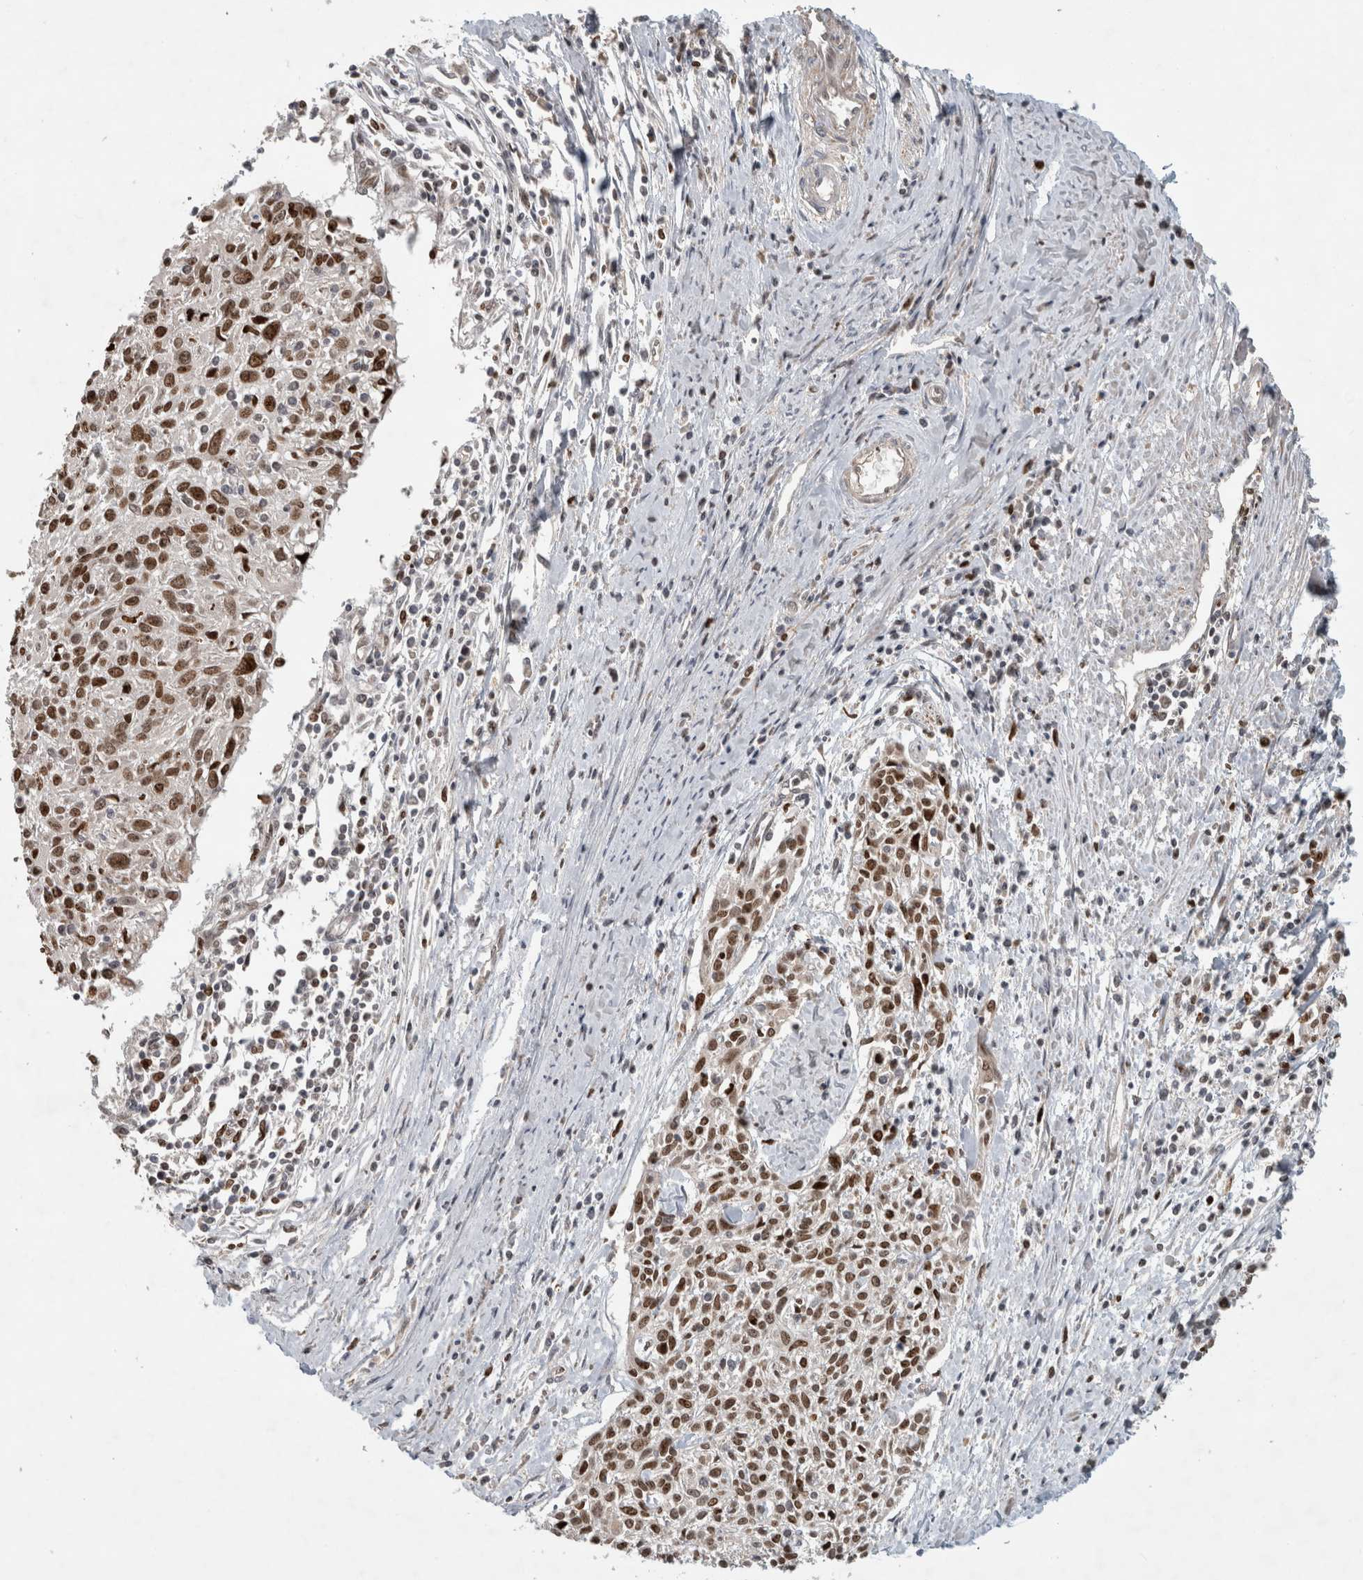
{"staining": {"intensity": "moderate", "quantity": ">75%", "location": "nuclear"}, "tissue": "cervical cancer", "cell_type": "Tumor cells", "image_type": "cancer", "snomed": [{"axis": "morphology", "description": "Squamous cell carcinoma, NOS"}, {"axis": "topography", "description": "Cervix"}], "caption": "Immunohistochemical staining of human cervical cancer demonstrates medium levels of moderate nuclear protein staining in approximately >75% of tumor cells.", "gene": "INSRR", "patient": {"sex": "female", "age": 51}}